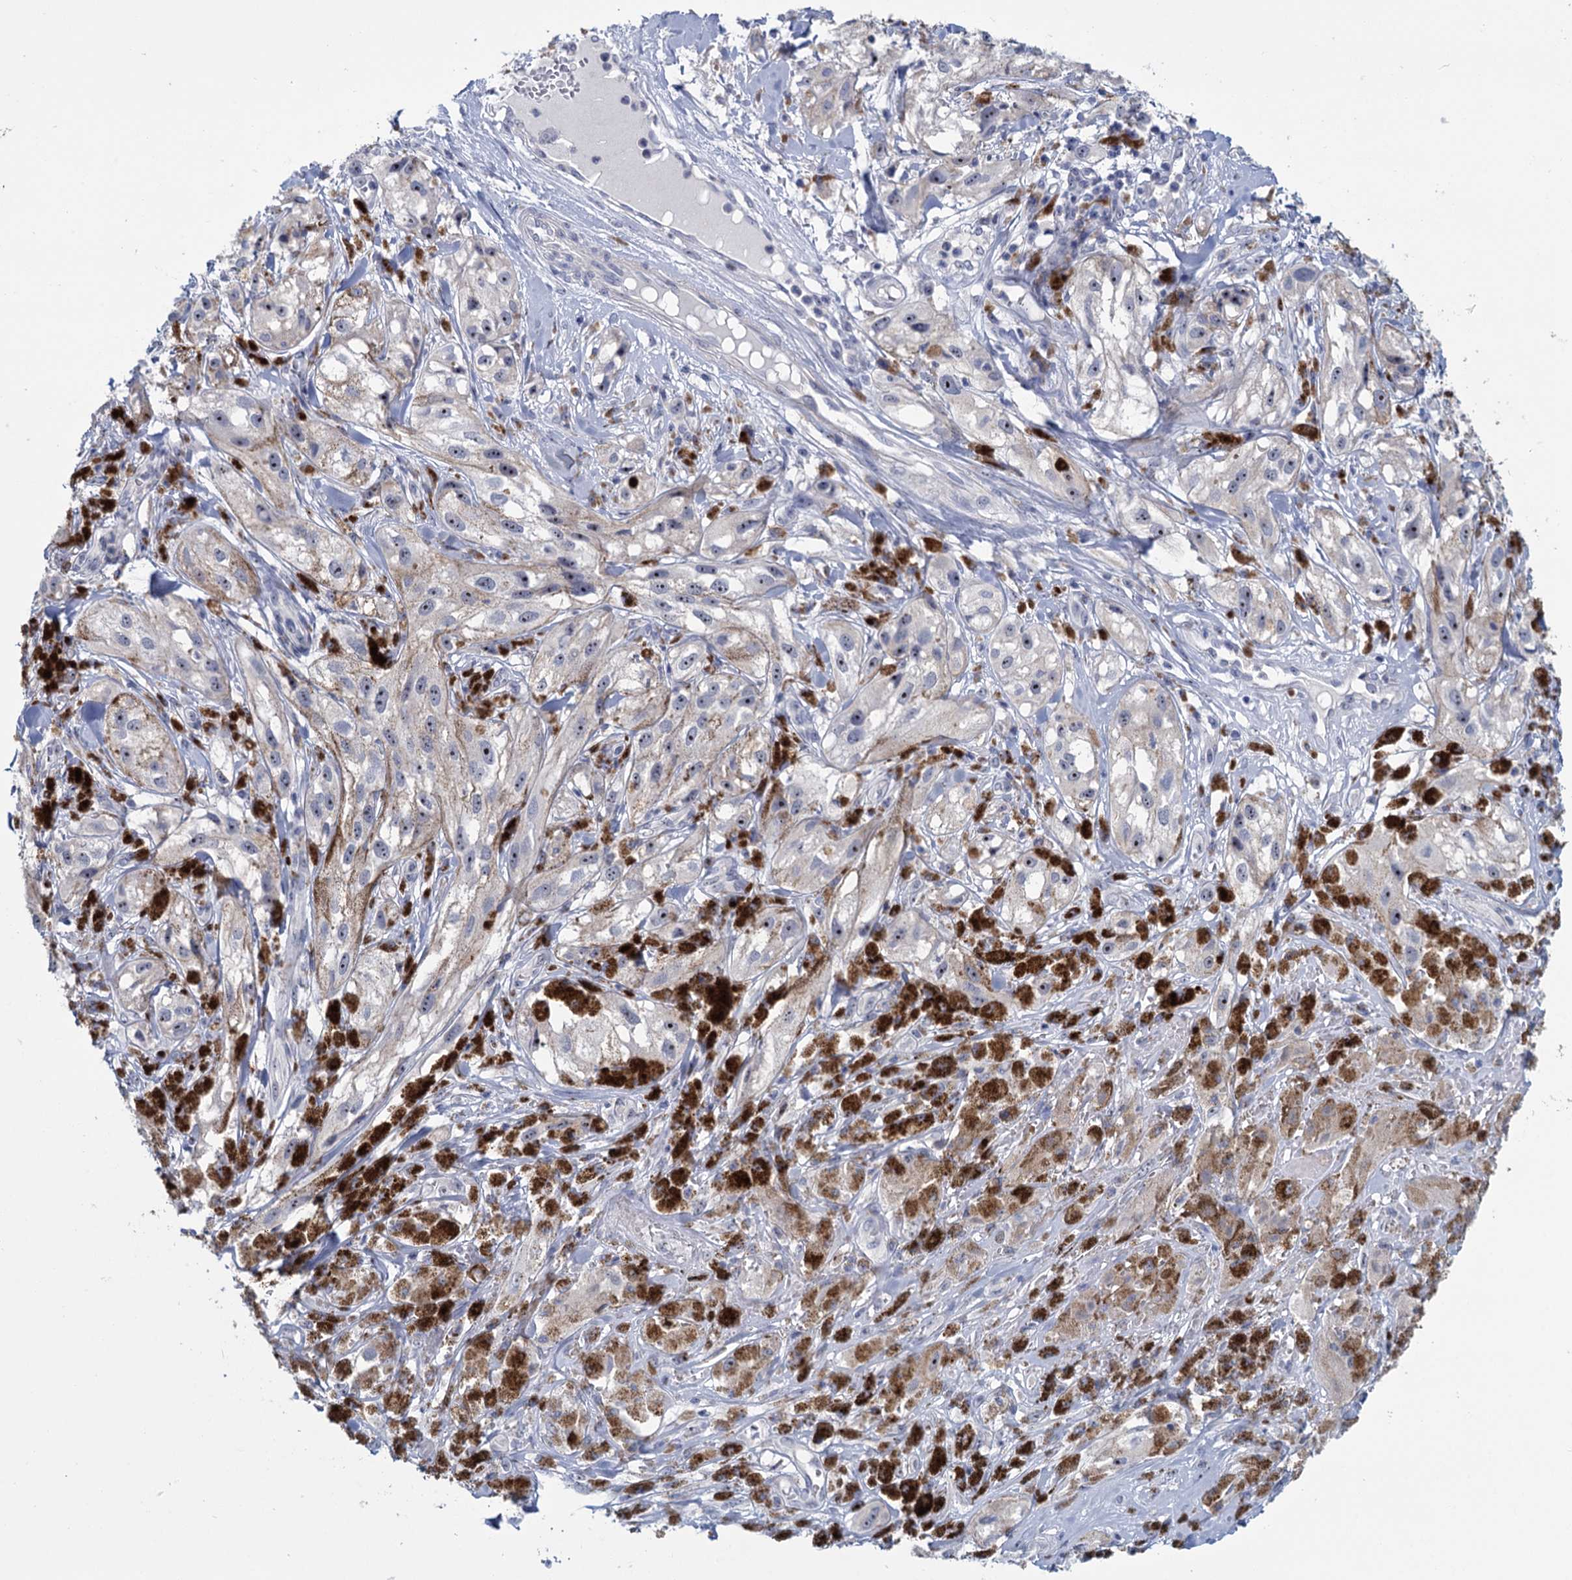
{"staining": {"intensity": "negative", "quantity": "none", "location": "none"}, "tissue": "melanoma", "cell_type": "Tumor cells", "image_type": "cancer", "snomed": [{"axis": "morphology", "description": "Malignant melanoma, NOS"}, {"axis": "topography", "description": "Skin"}], "caption": "This micrograph is of melanoma stained with immunohistochemistry (IHC) to label a protein in brown with the nuclei are counter-stained blue. There is no expression in tumor cells.", "gene": "SFN", "patient": {"sex": "male", "age": 88}}